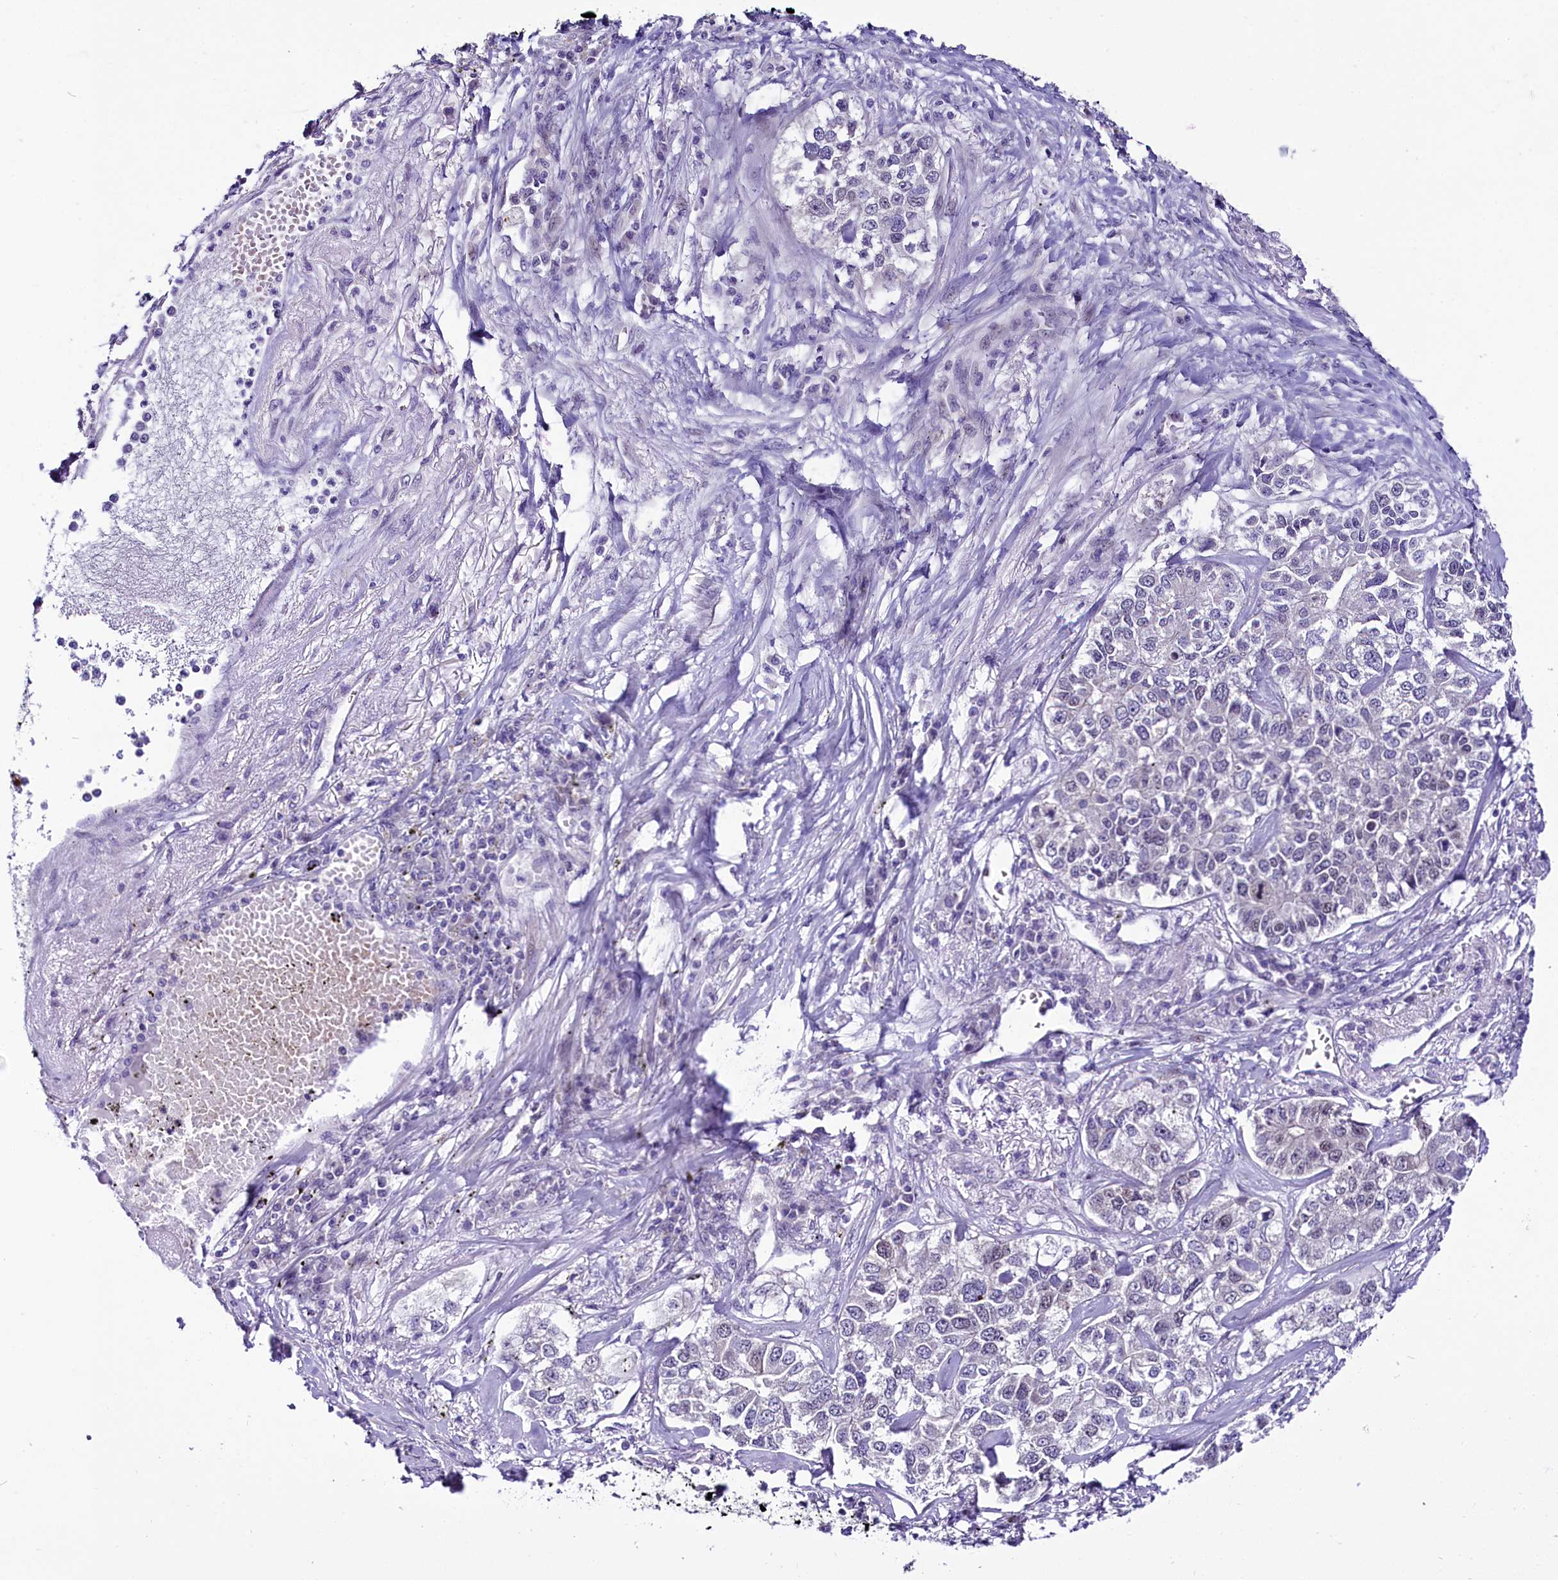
{"staining": {"intensity": "negative", "quantity": "none", "location": "none"}, "tissue": "lung cancer", "cell_type": "Tumor cells", "image_type": "cancer", "snomed": [{"axis": "morphology", "description": "Adenocarcinoma, NOS"}, {"axis": "topography", "description": "Lung"}], "caption": "Human lung cancer (adenocarcinoma) stained for a protein using immunohistochemistry (IHC) exhibits no expression in tumor cells.", "gene": "CCDC106", "patient": {"sex": "male", "age": 49}}